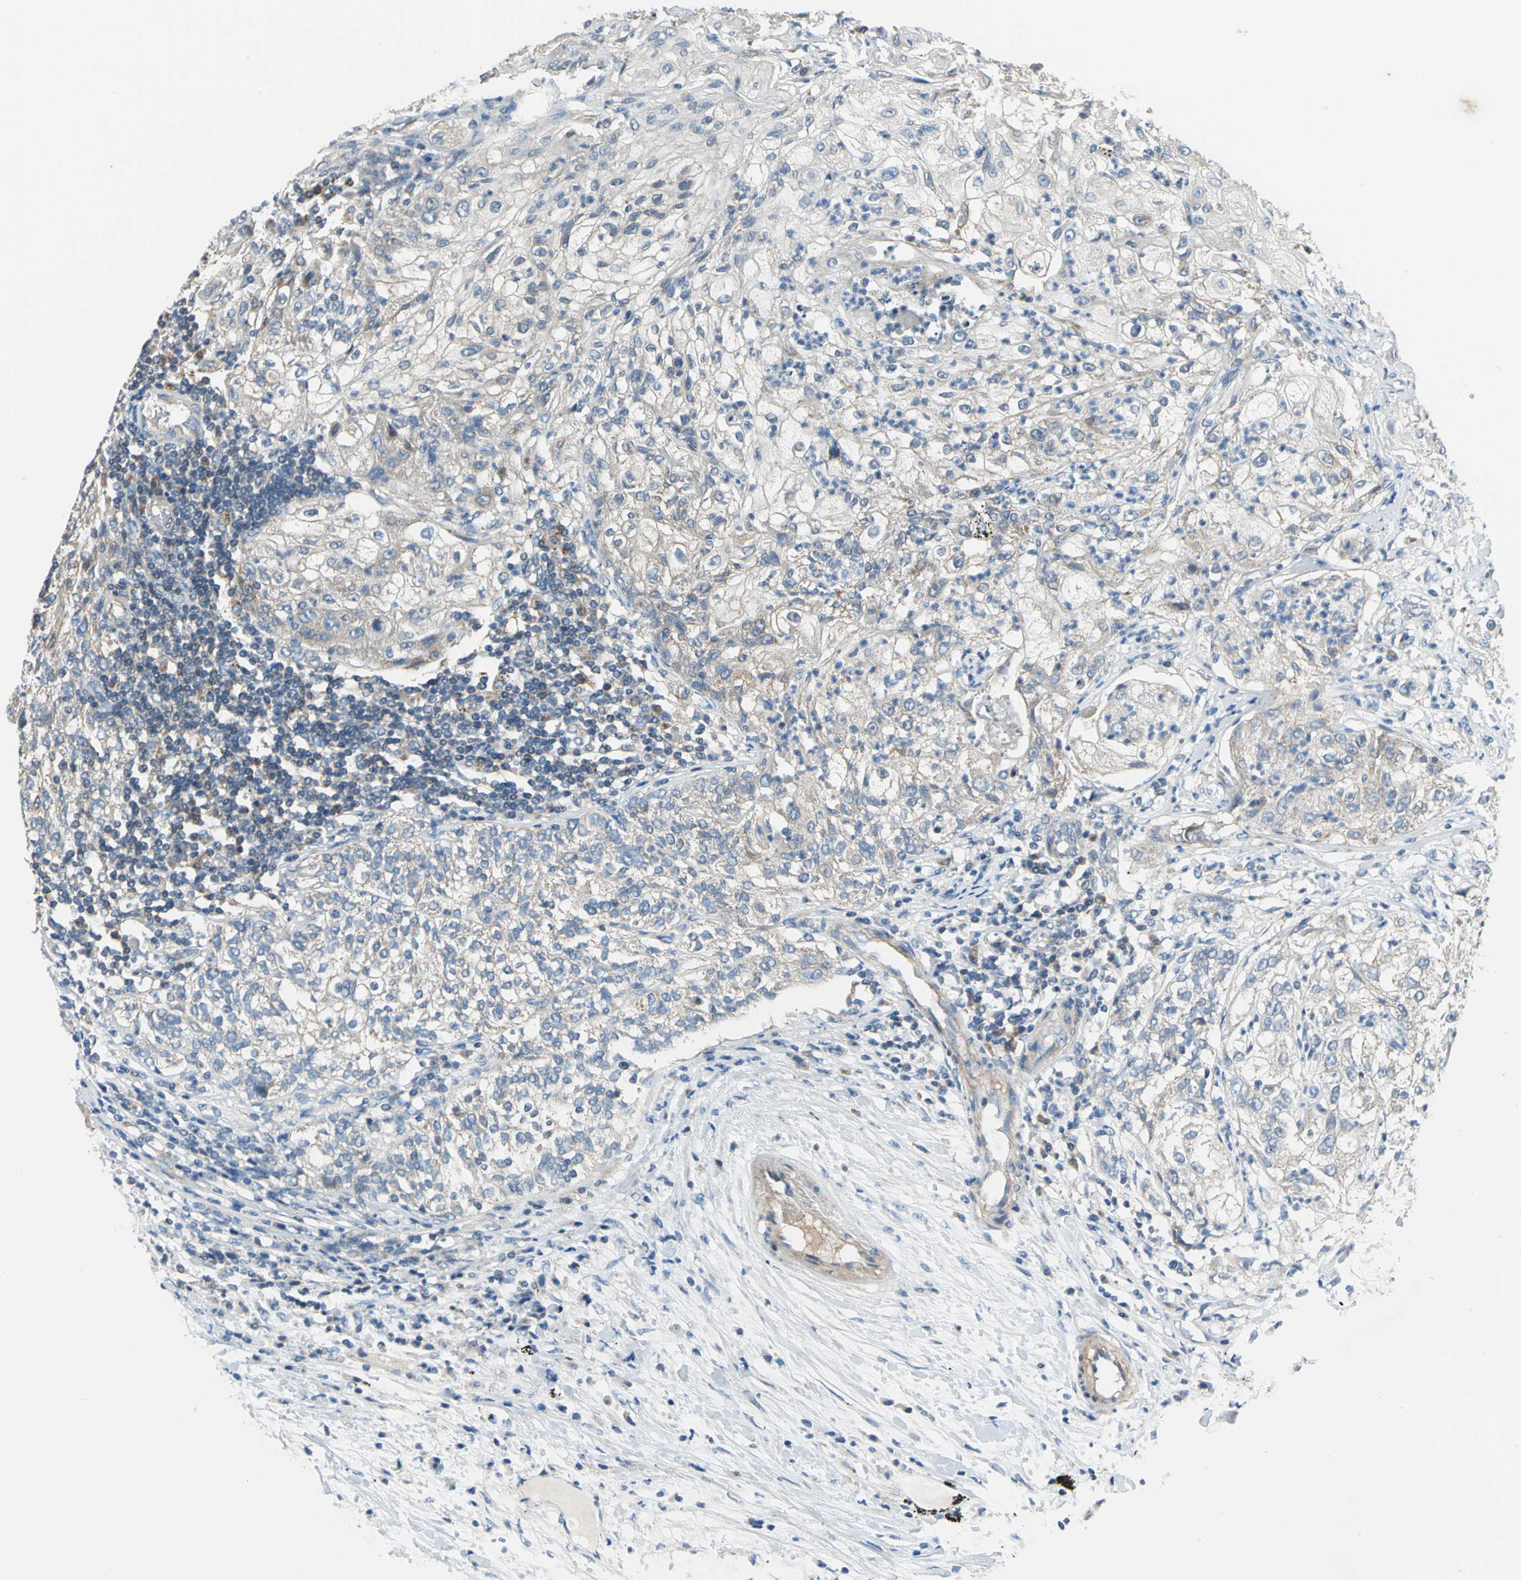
{"staining": {"intensity": "weak", "quantity": "<25%", "location": "cytoplasmic/membranous"}, "tissue": "lung cancer", "cell_type": "Tumor cells", "image_type": "cancer", "snomed": [{"axis": "morphology", "description": "Inflammation, NOS"}, {"axis": "morphology", "description": "Squamous cell carcinoma, NOS"}, {"axis": "topography", "description": "Lymph node"}, {"axis": "topography", "description": "Soft tissue"}, {"axis": "topography", "description": "Lung"}], "caption": "Tumor cells show no significant positivity in lung squamous cell carcinoma.", "gene": "TRAK1", "patient": {"sex": "male", "age": 66}}